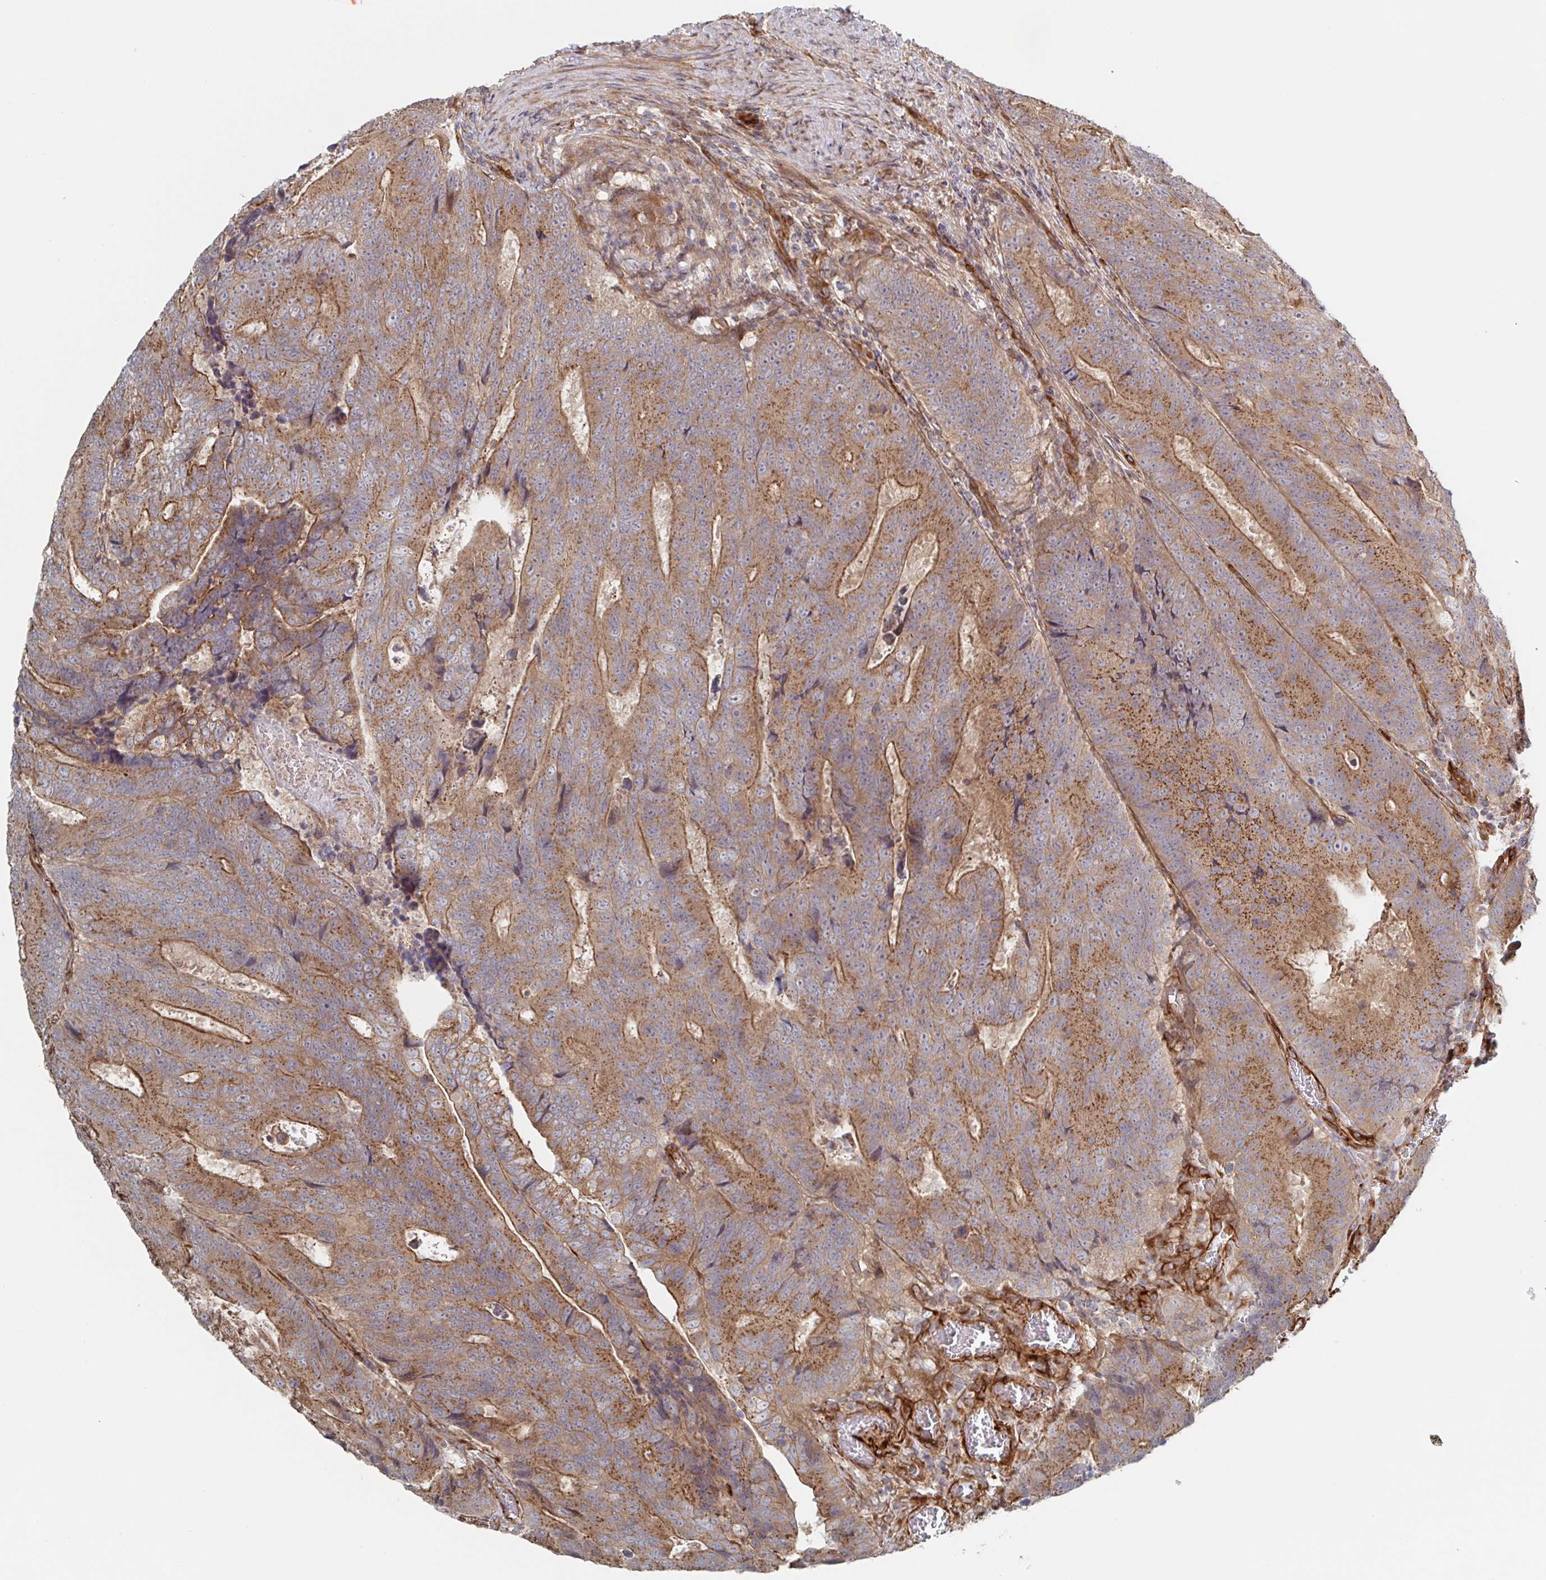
{"staining": {"intensity": "moderate", "quantity": ">75%", "location": "cytoplasmic/membranous"}, "tissue": "colorectal cancer", "cell_type": "Tumor cells", "image_type": "cancer", "snomed": [{"axis": "morphology", "description": "Adenocarcinoma, NOS"}, {"axis": "topography", "description": "Colon"}], "caption": "This is an image of IHC staining of adenocarcinoma (colorectal), which shows moderate staining in the cytoplasmic/membranous of tumor cells.", "gene": "DVL3", "patient": {"sex": "female", "age": 48}}